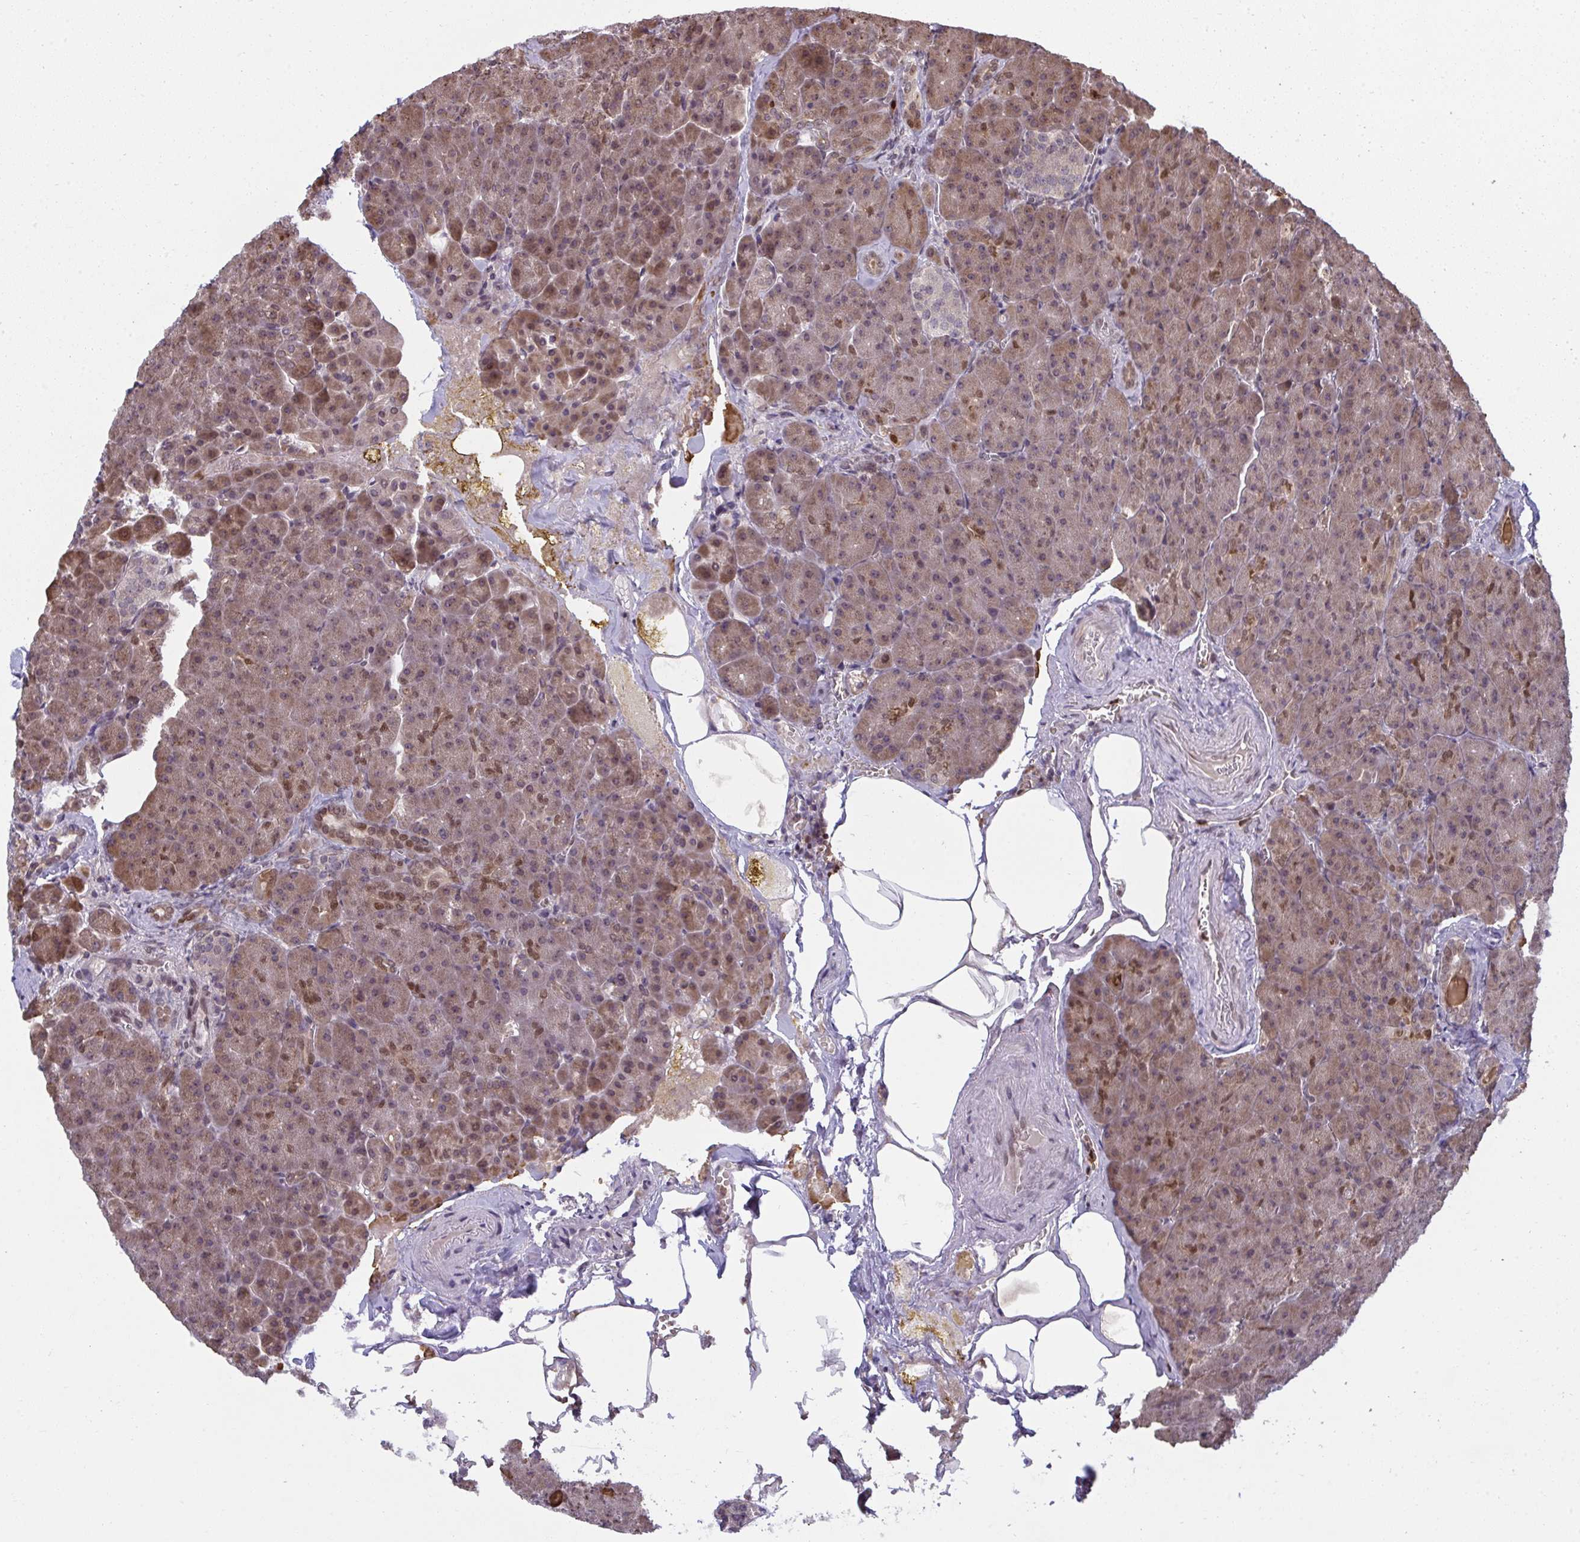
{"staining": {"intensity": "moderate", "quantity": ">75%", "location": "cytoplasmic/membranous,nuclear"}, "tissue": "pancreas", "cell_type": "Exocrine glandular cells", "image_type": "normal", "snomed": [{"axis": "morphology", "description": "Normal tissue, NOS"}, {"axis": "topography", "description": "Pancreas"}], "caption": "Exocrine glandular cells show medium levels of moderate cytoplasmic/membranous,nuclear positivity in about >75% of cells in normal human pancreas.", "gene": "UXT", "patient": {"sex": "female", "age": 74}}